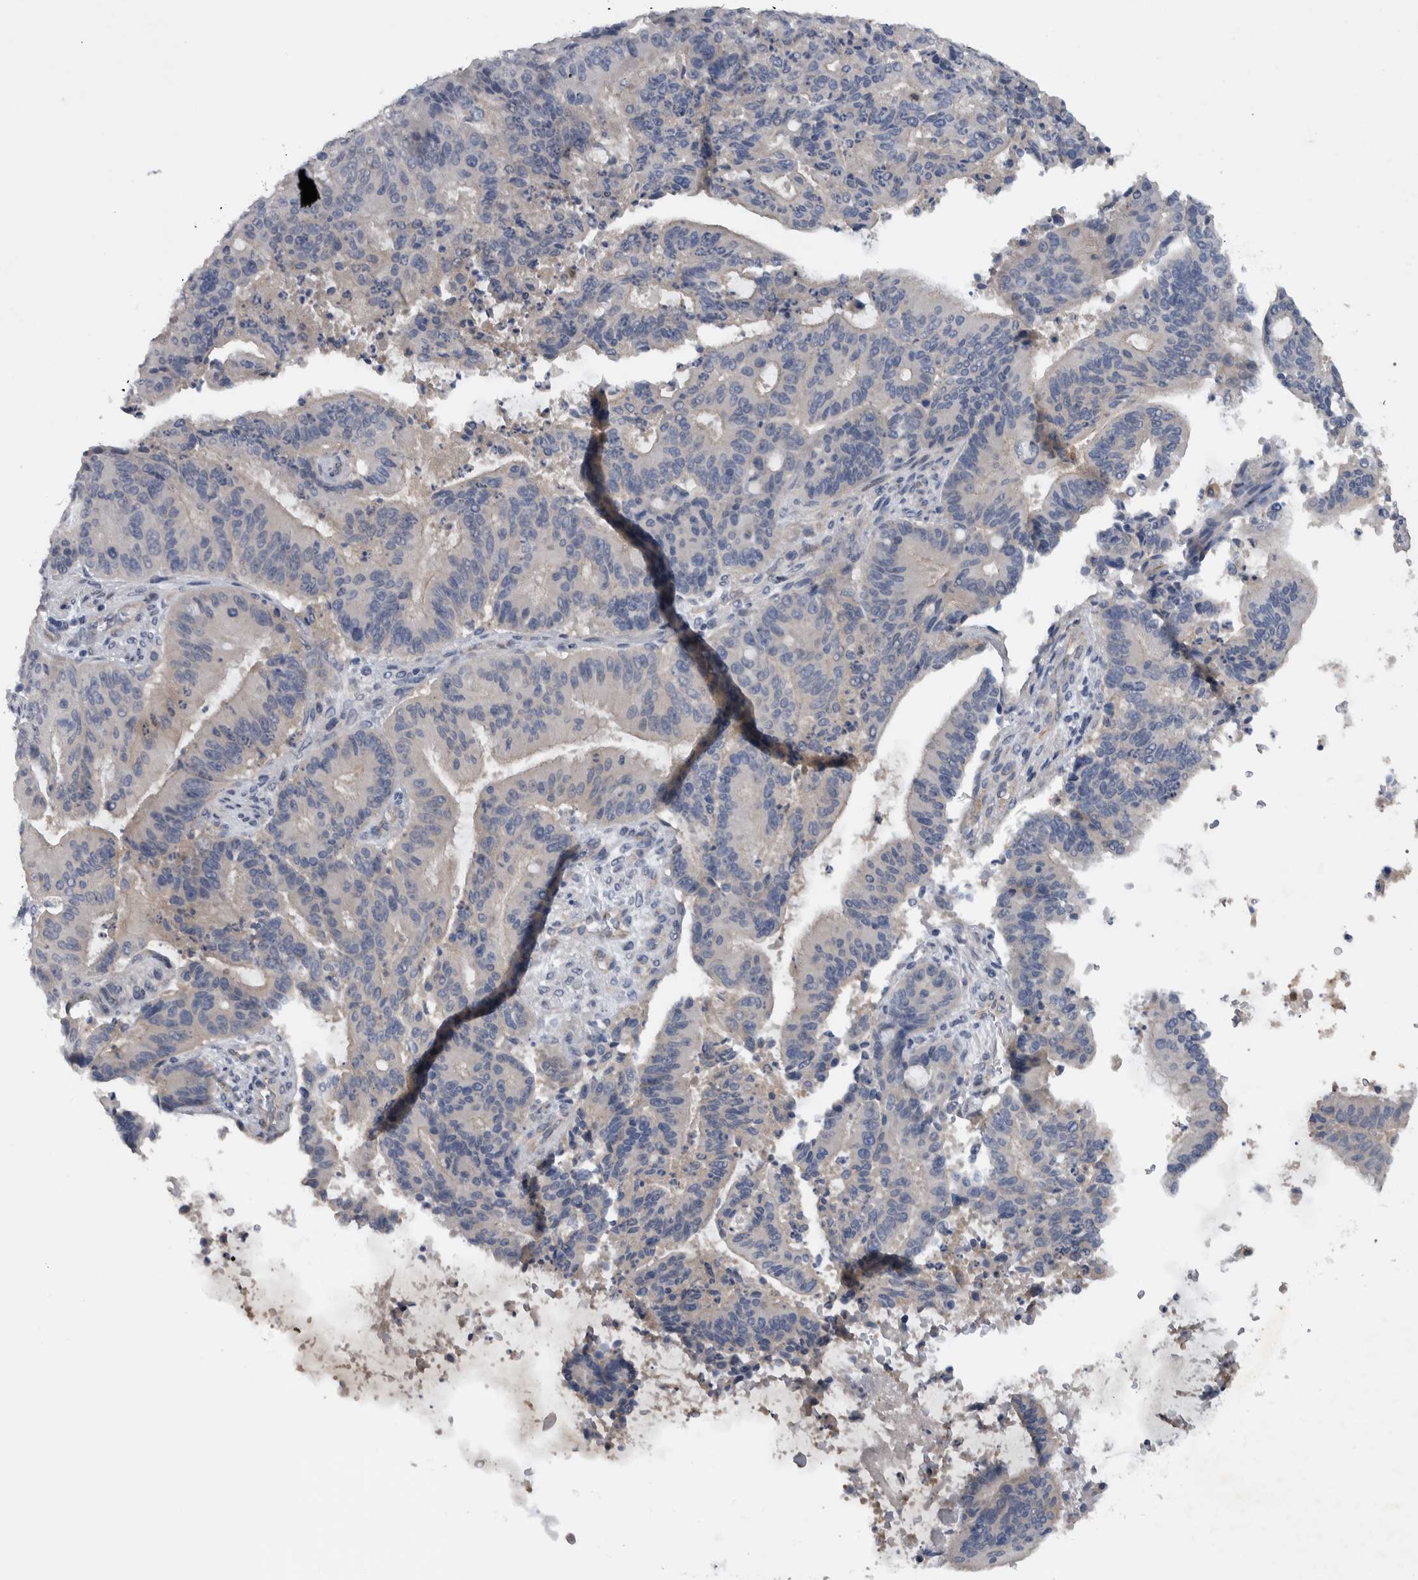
{"staining": {"intensity": "negative", "quantity": "none", "location": "none"}, "tissue": "liver cancer", "cell_type": "Tumor cells", "image_type": "cancer", "snomed": [{"axis": "morphology", "description": "Normal tissue, NOS"}, {"axis": "morphology", "description": "Cholangiocarcinoma"}, {"axis": "topography", "description": "Liver"}, {"axis": "topography", "description": "Peripheral nerve tissue"}], "caption": "High power microscopy histopathology image of an immunohistochemistry photomicrograph of liver cholangiocarcinoma, revealing no significant staining in tumor cells.", "gene": "NT5C2", "patient": {"sex": "female", "age": 73}}